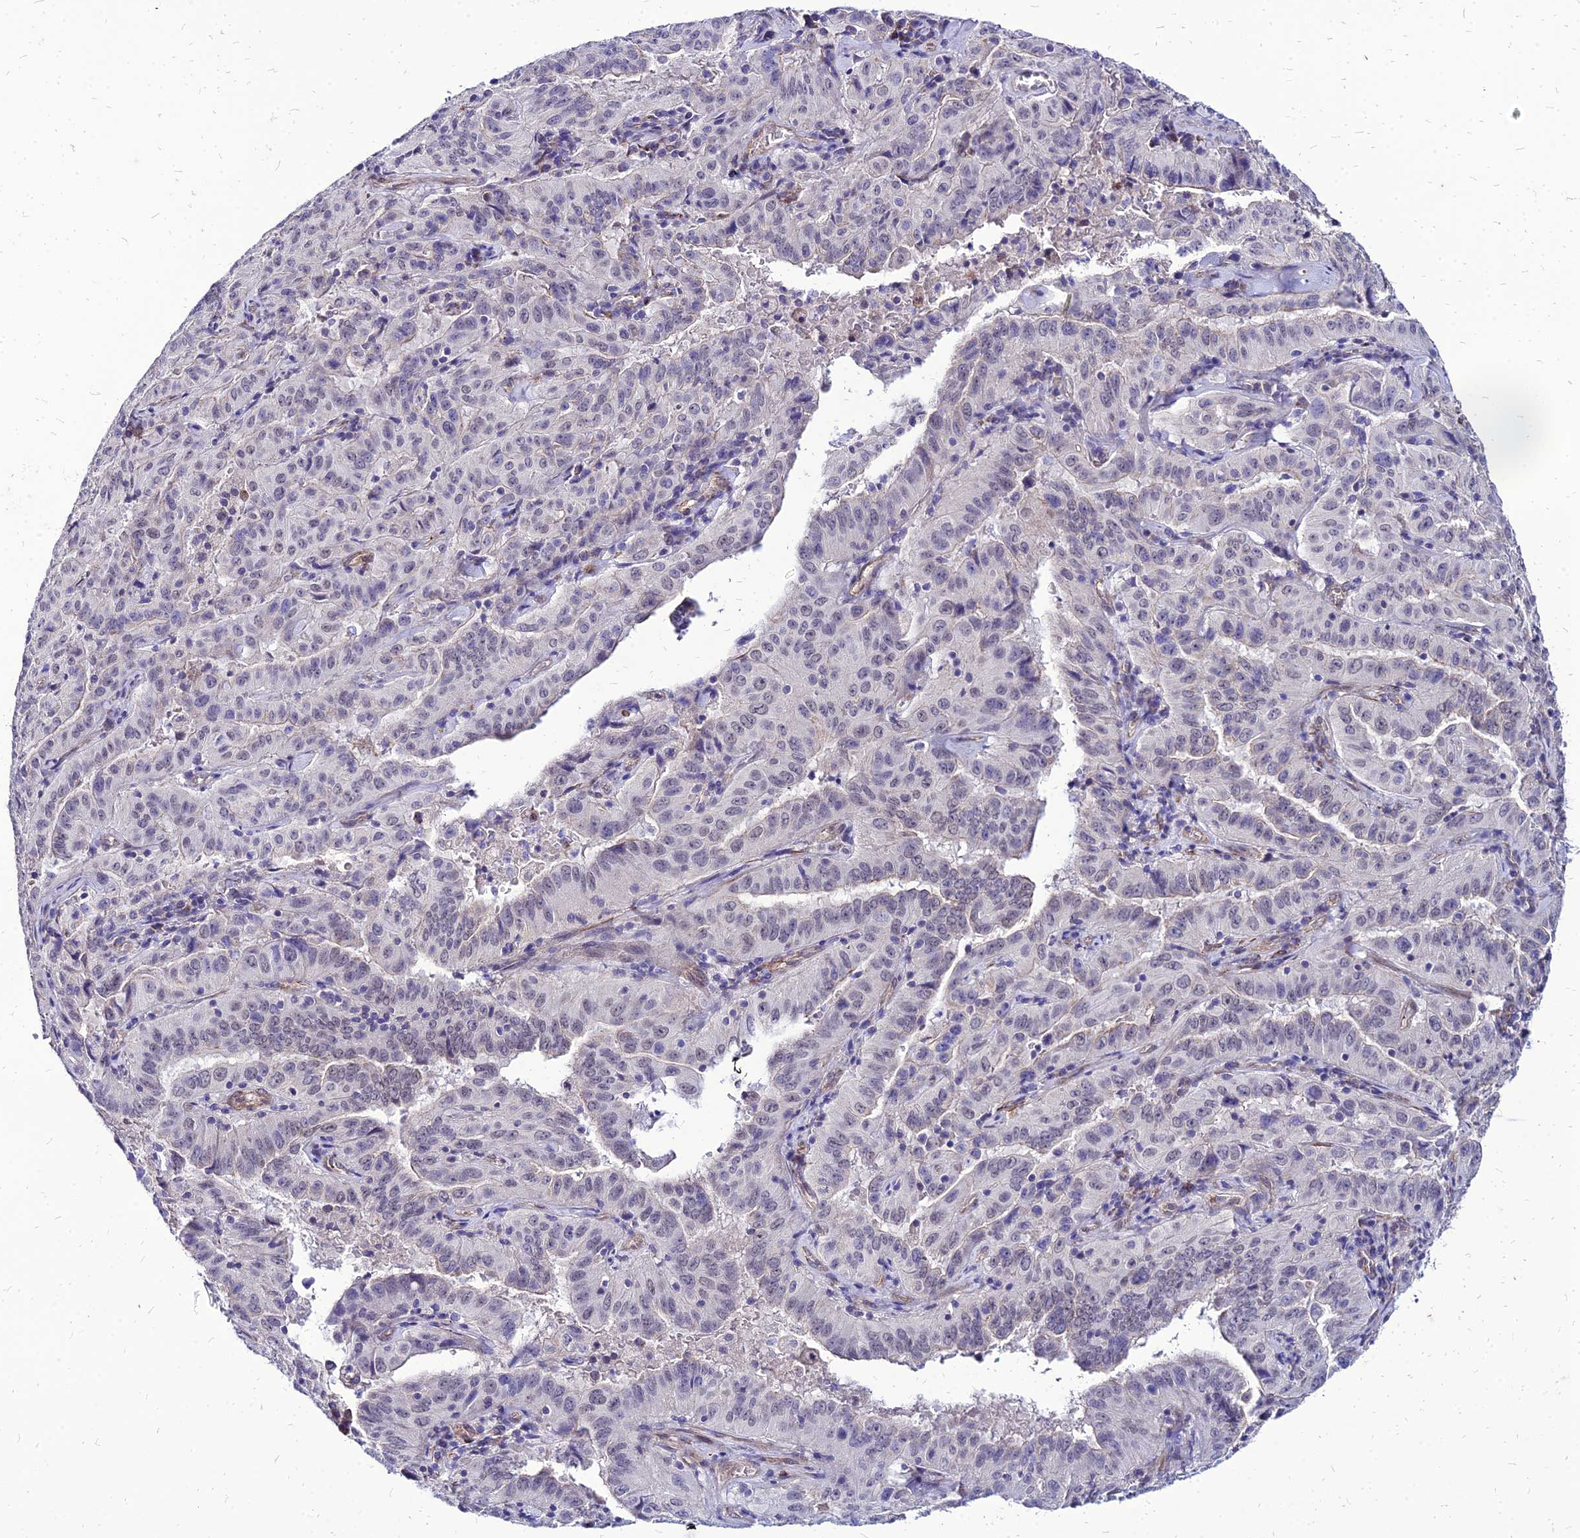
{"staining": {"intensity": "weak", "quantity": "<25%", "location": "nuclear"}, "tissue": "pancreatic cancer", "cell_type": "Tumor cells", "image_type": "cancer", "snomed": [{"axis": "morphology", "description": "Adenocarcinoma, NOS"}, {"axis": "topography", "description": "Pancreas"}], "caption": "Human pancreatic cancer stained for a protein using IHC demonstrates no staining in tumor cells.", "gene": "YEATS2", "patient": {"sex": "male", "age": 63}}